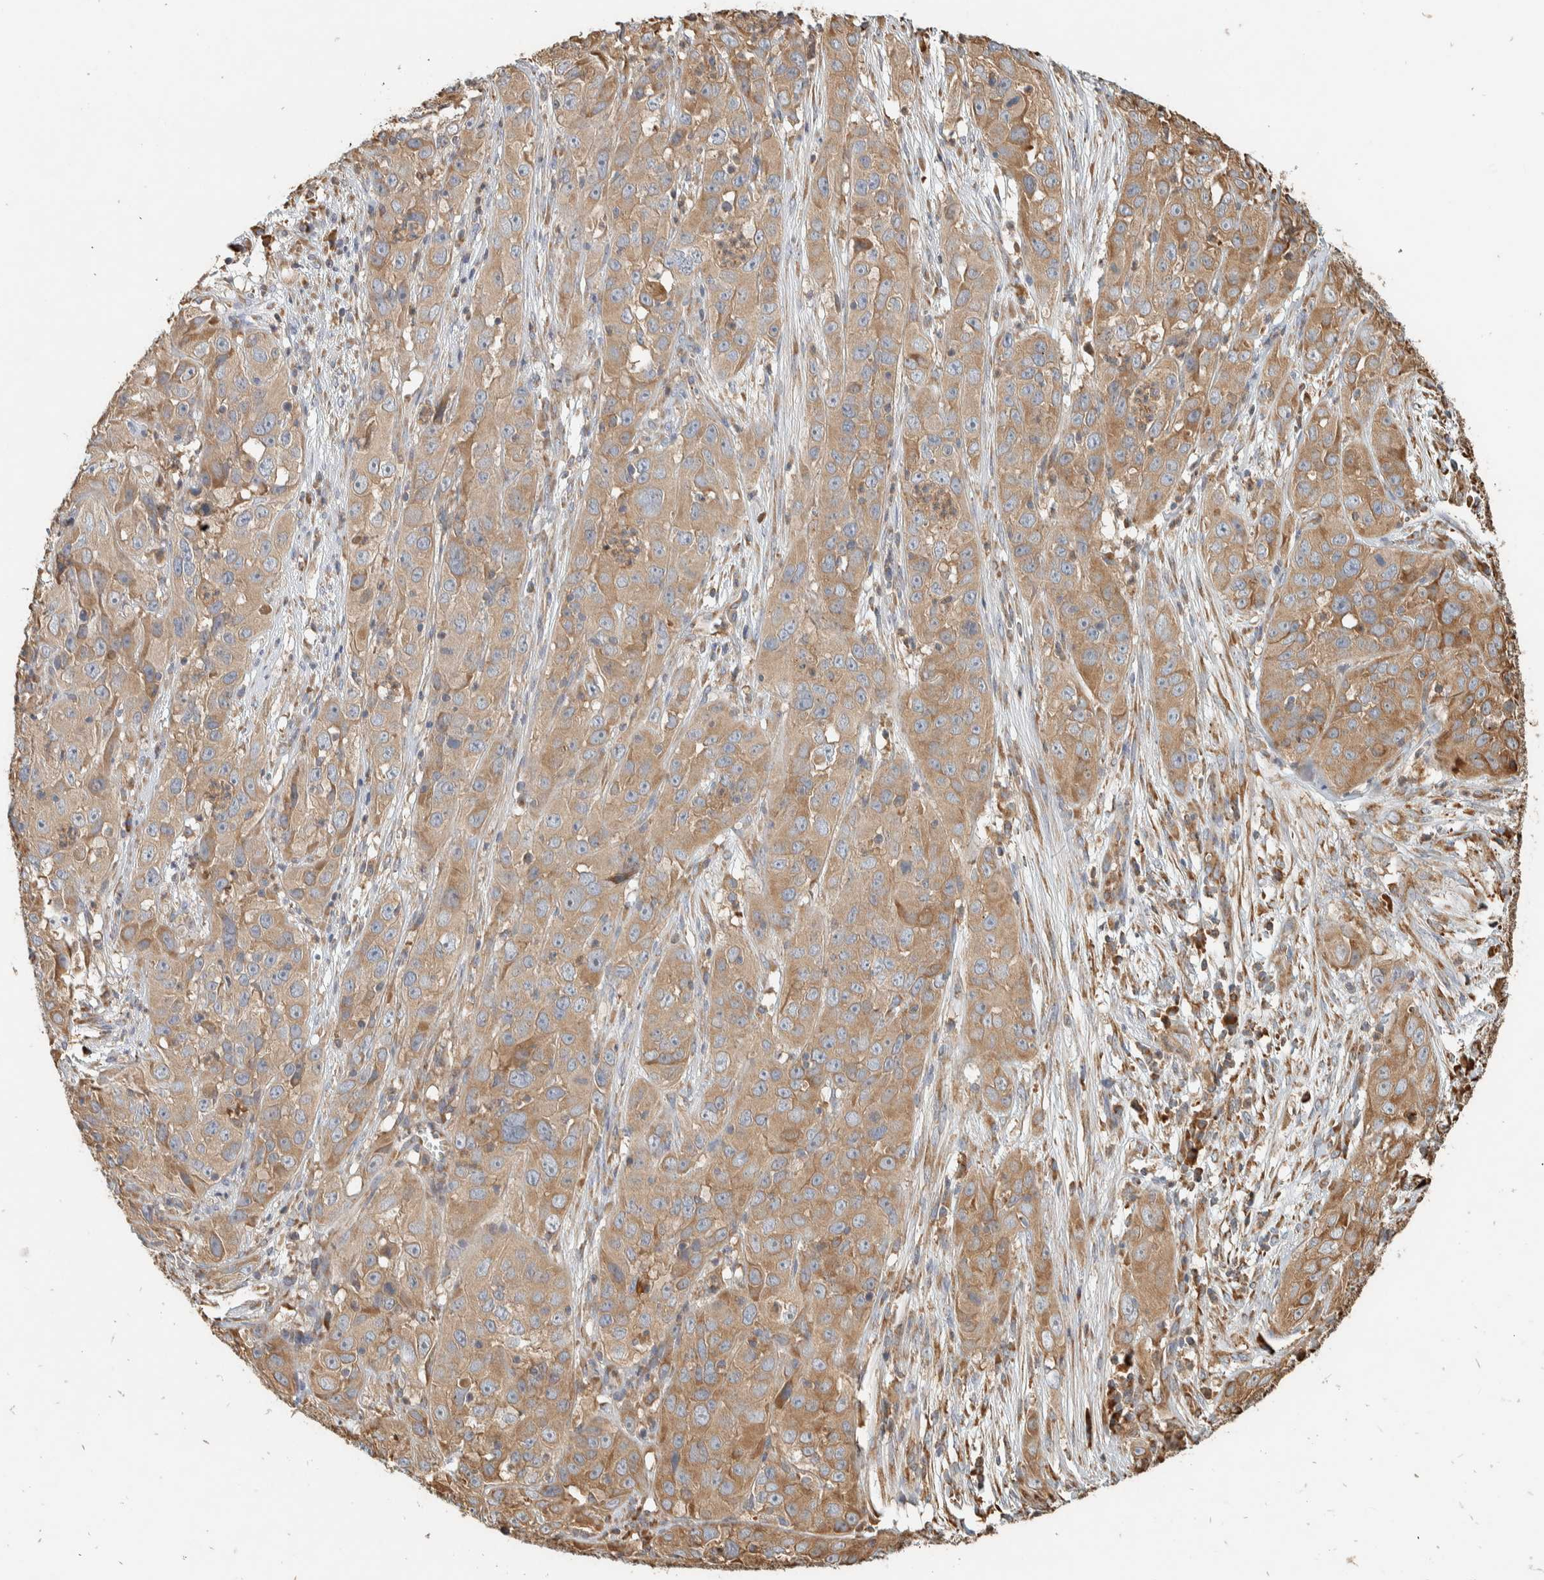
{"staining": {"intensity": "moderate", "quantity": ">75%", "location": "cytoplasmic/membranous"}, "tissue": "cervical cancer", "cell_type": "Tumor cells", "image_type": "cancer", "snomed": [{"axis": "morphology", "description": "Squamous cell carcinoma, NOS"}, {"axis": "topography", "description": "Cervix"}], "caption": "The image reveals staining of cervical squamous cell carcinoma, revealing moderate cytoplasmic/membranous protein staining (brown color) within tumor cells. Immunohistochemistry (ihc) stains the protein in brown and the nuclei are stained blue.", "gene": "RAB11FIP1", "patient": {"sex": "female", "age": 32}}